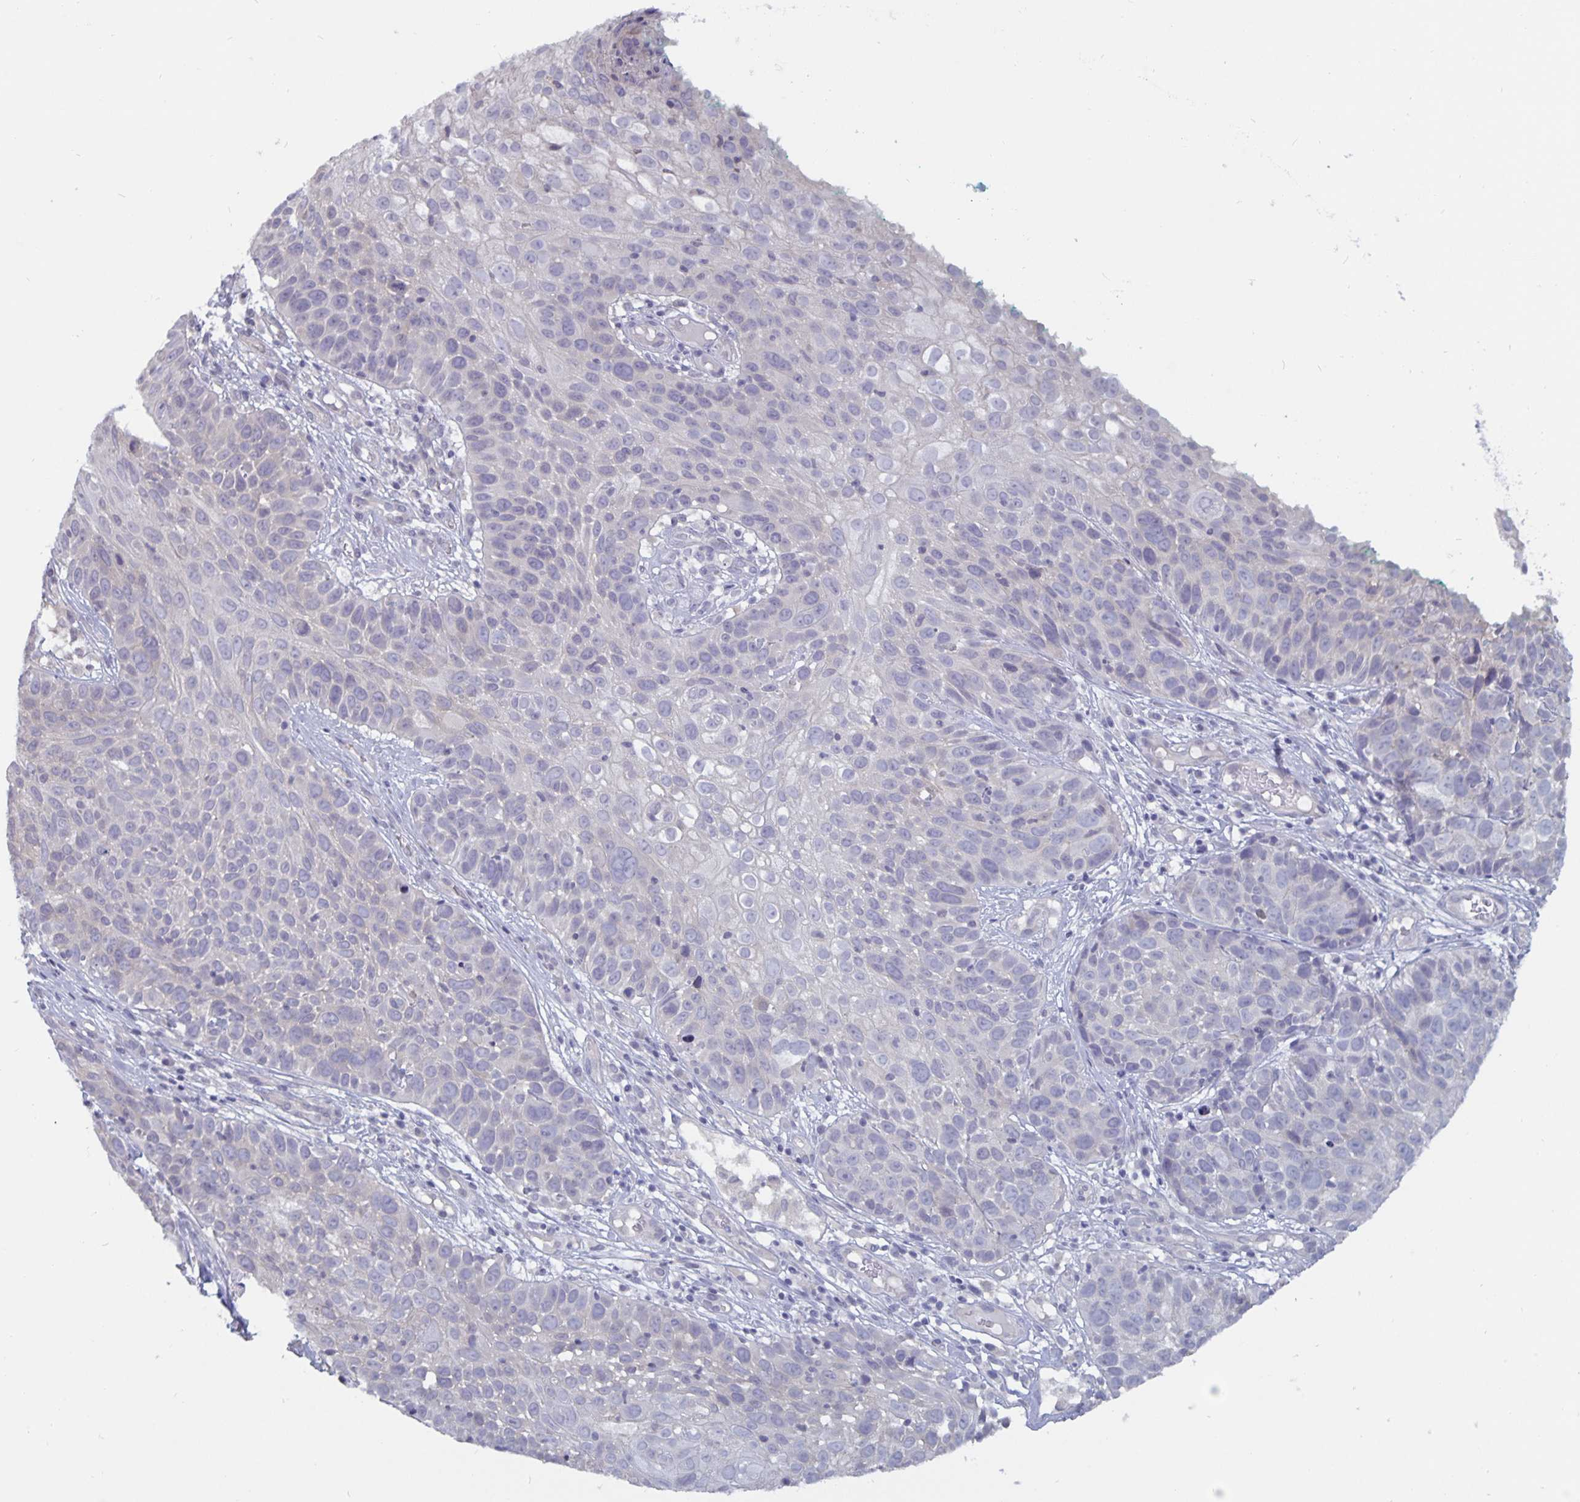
{"staining": {"intensity": "negative", "quantity": "none", "location": "none"}, "tissue": "skin cancer", "cell_type": "Tumor cells", "image_type": "cancer", "snomed": [{"axis": "morphology", "description": "Squamous cell carcinoma, NOS"}, {"axis": "topography", "description": "Skin"}], "caption": "IHC histopathology image of neoplastic tissue: human squamous cell carcinoma (skin) stained with DAB (3,3'-diaminobenzidine) displays no significant protein staining in tumor cells. (Stains: DAB IHC with hematoxylin counter stain, Microscopy: brightfield microscopy at high magnification).", "gene": "PLCB3", "patient": {"sex": "male", "age": 92}}